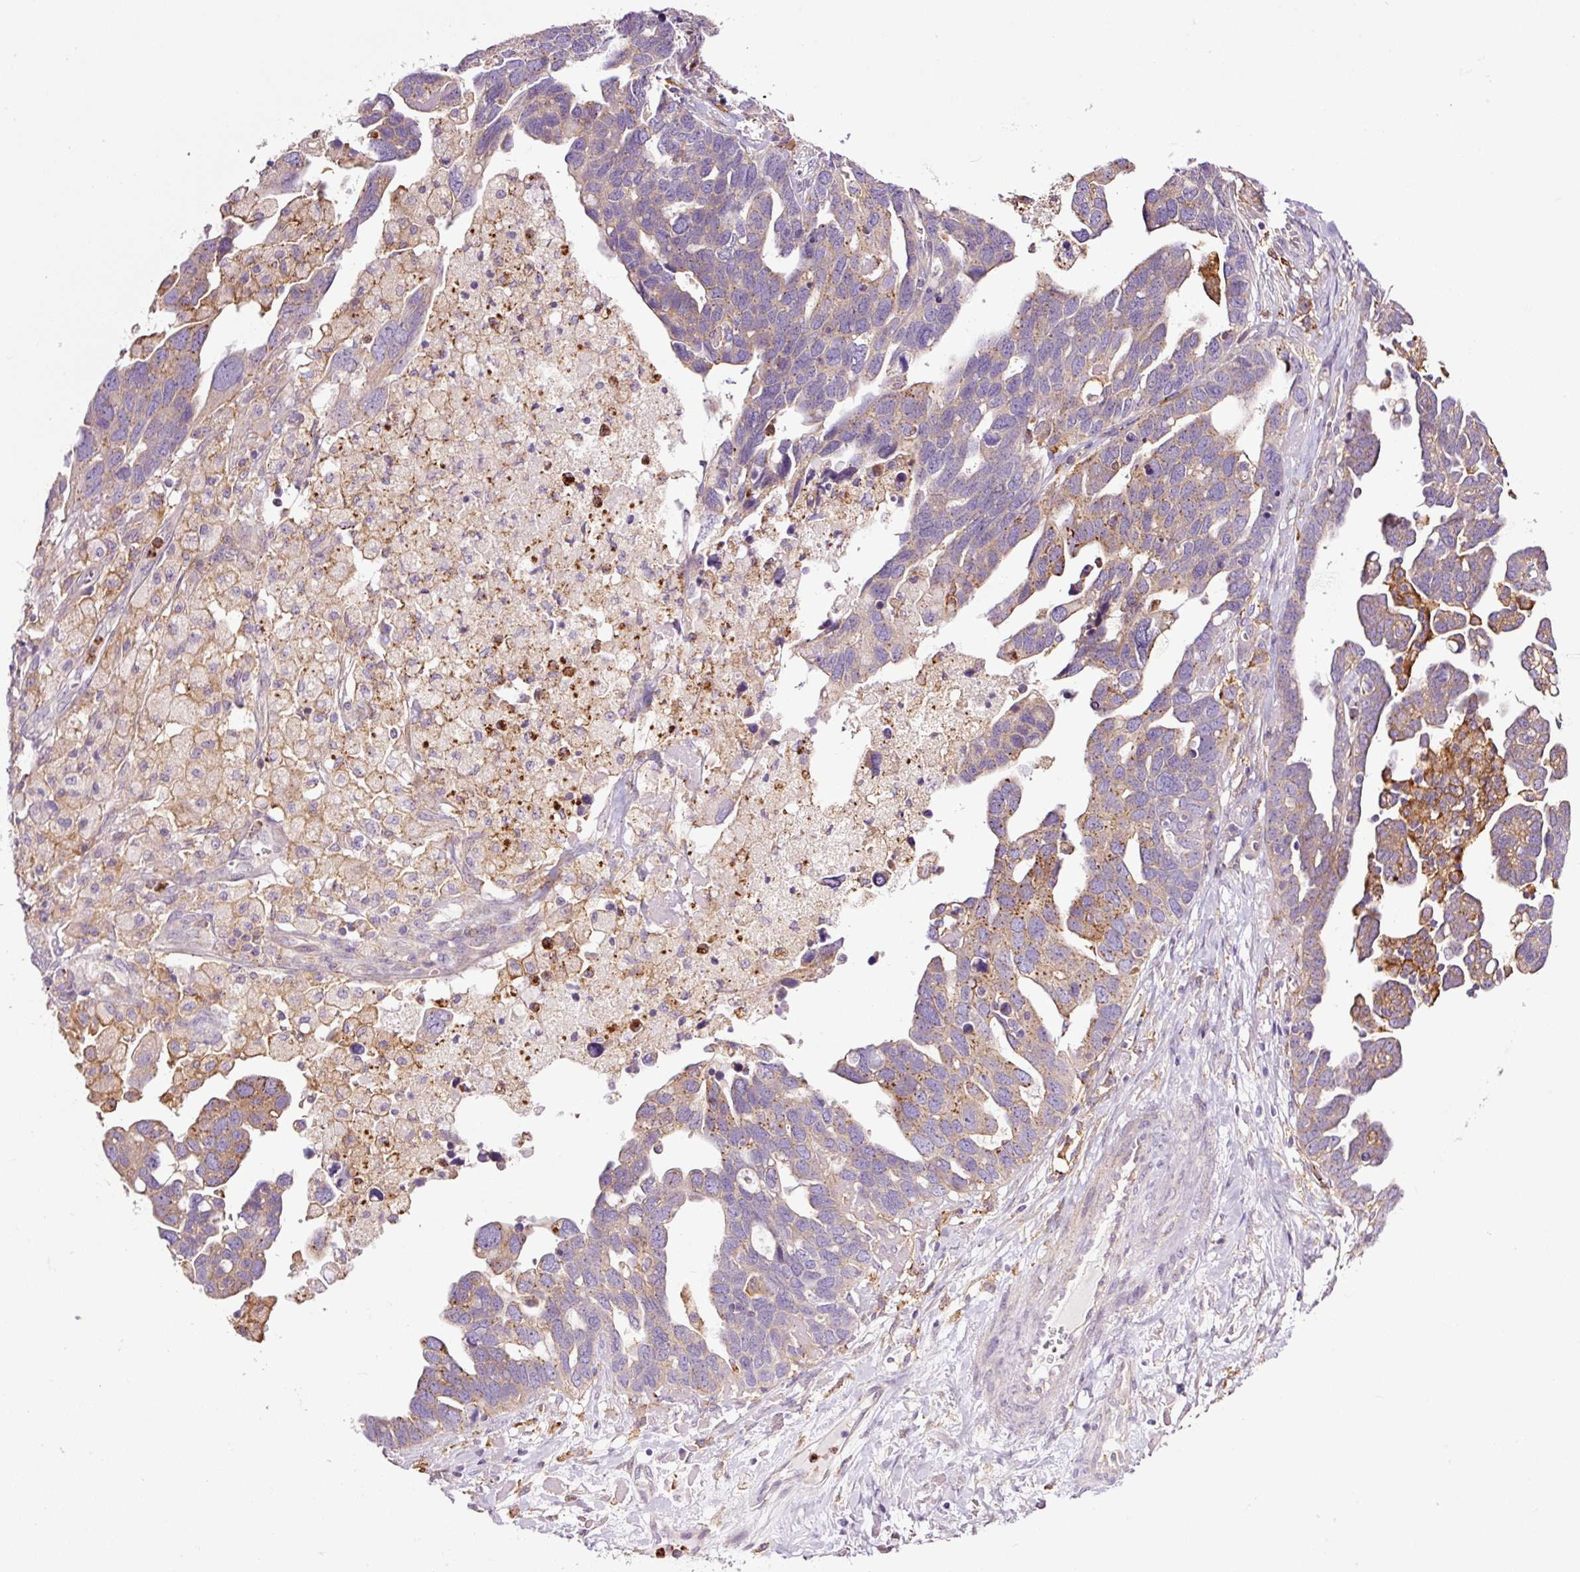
{"staining": {"intensity": "moderate", "quantity": "25%-75%", "location": "cytoplasmic/membranous"}, "tissue": "ovarian cancer", "cell_type": "Tumor cells", "image_type": "cancer", "snomed": [{"axis": "morphology", "description": "Cystadenocarcinoma, serous, NOS"}, {"axis": "topography", "description": "Ovary"}], "caption": "Protein staining demonstrates moderate cytoplasmic/membranous positivity in approximately 25%-75% of tumor cells in ovarian serous cystadenocarcinoma. The protein of interest is shown in brown color, while the nuclei are stained blue.", "gene": "SH2D6", "patient": {"sex": "female", "age": 54}}